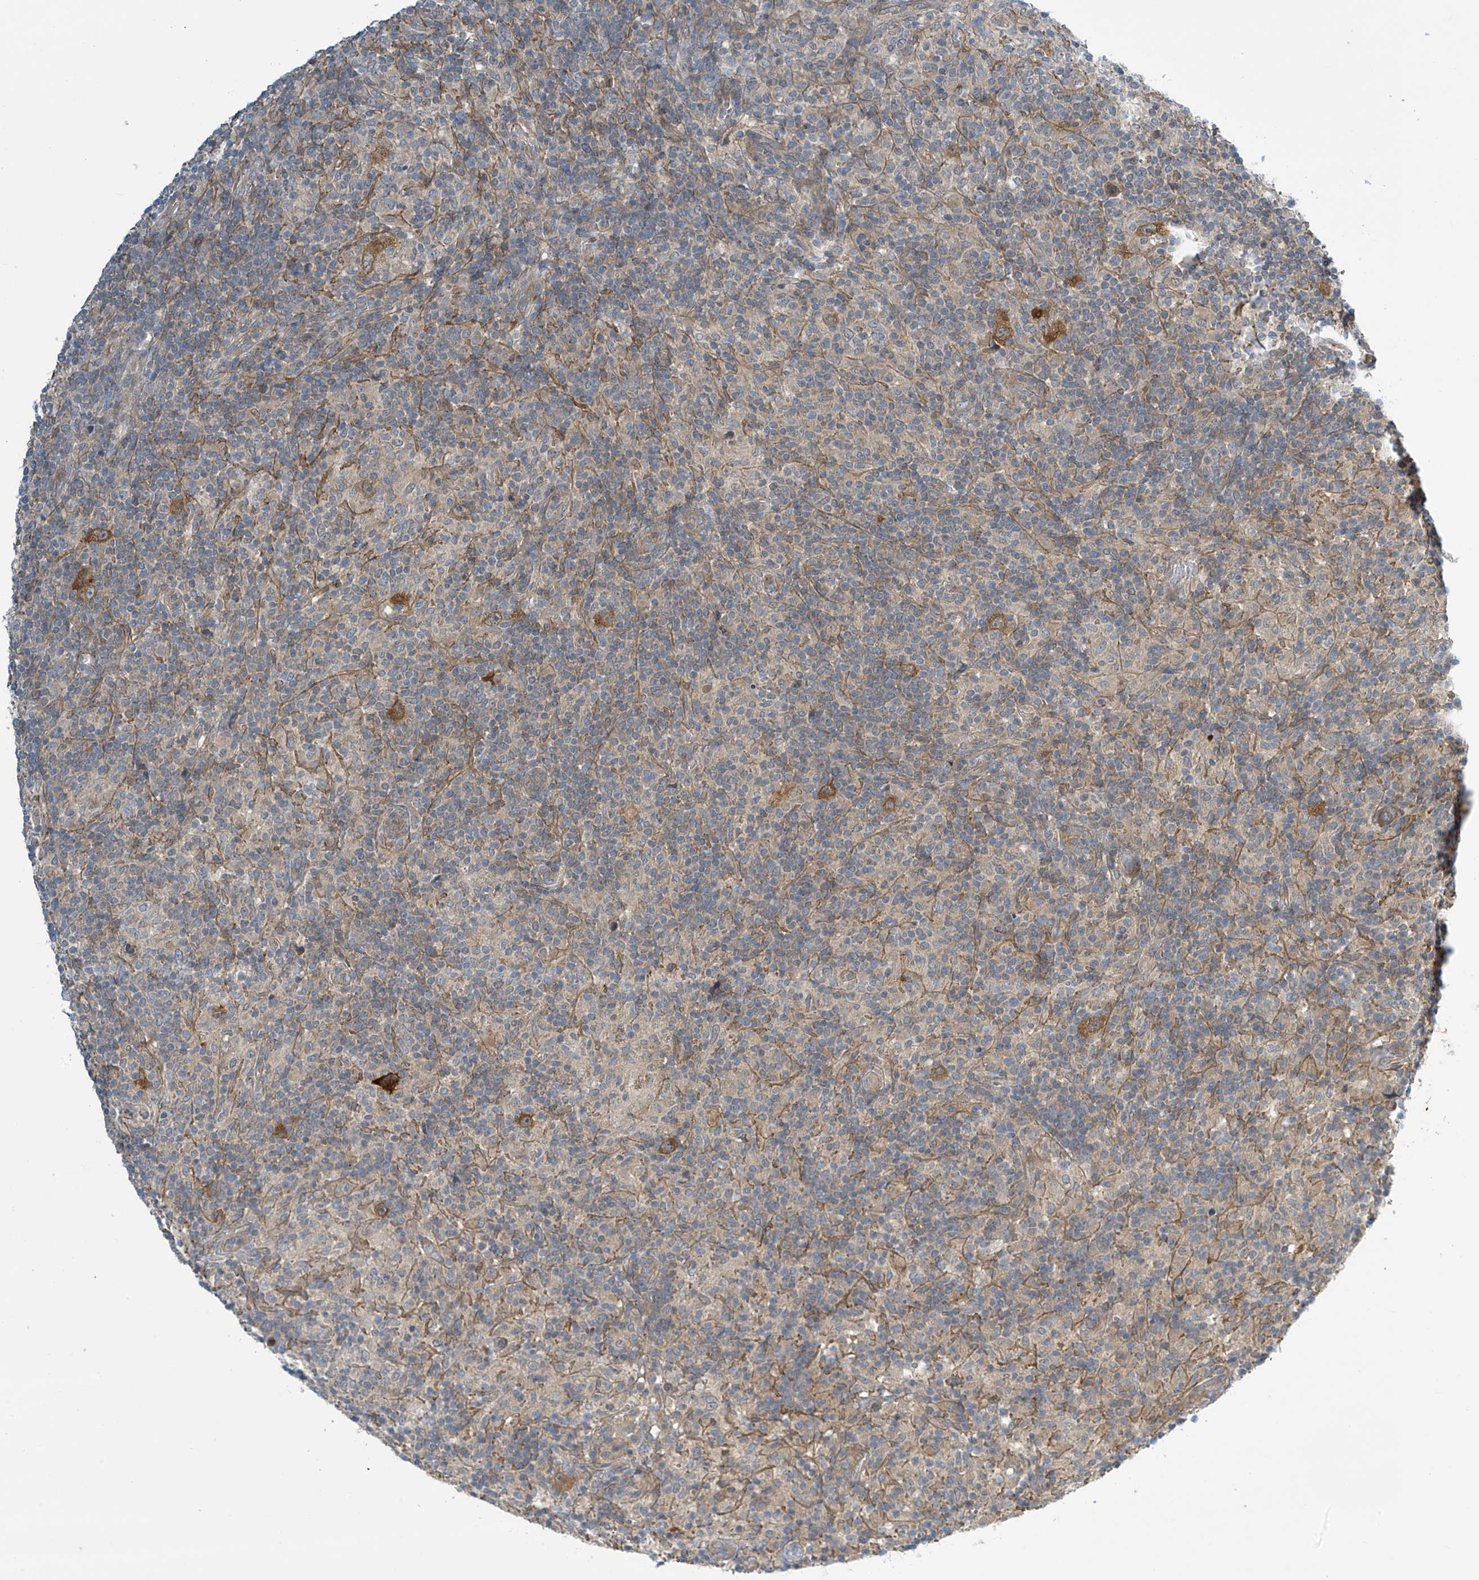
{"staining": {"intensity": "moderate", "quantity": ">75%", "location": "cytoplasmic/membranous"}, "tissue": "lymphoma", "cell_type": "Tumor cells", "image_type": "cancer", "snomed": [{"axis": "morphology", "description": "Hodgkin's disease, NOS"}, {"axis": "topography", "description": "Lymph node"}], "caption": "Brown immunohistochemical staining in lymphoma displays moderate cytoplasmic/membranous positivity in approximately >75% of tumor cells.", "gene": "FSD1L", "patient": {"sex": "male", "age": 70}}